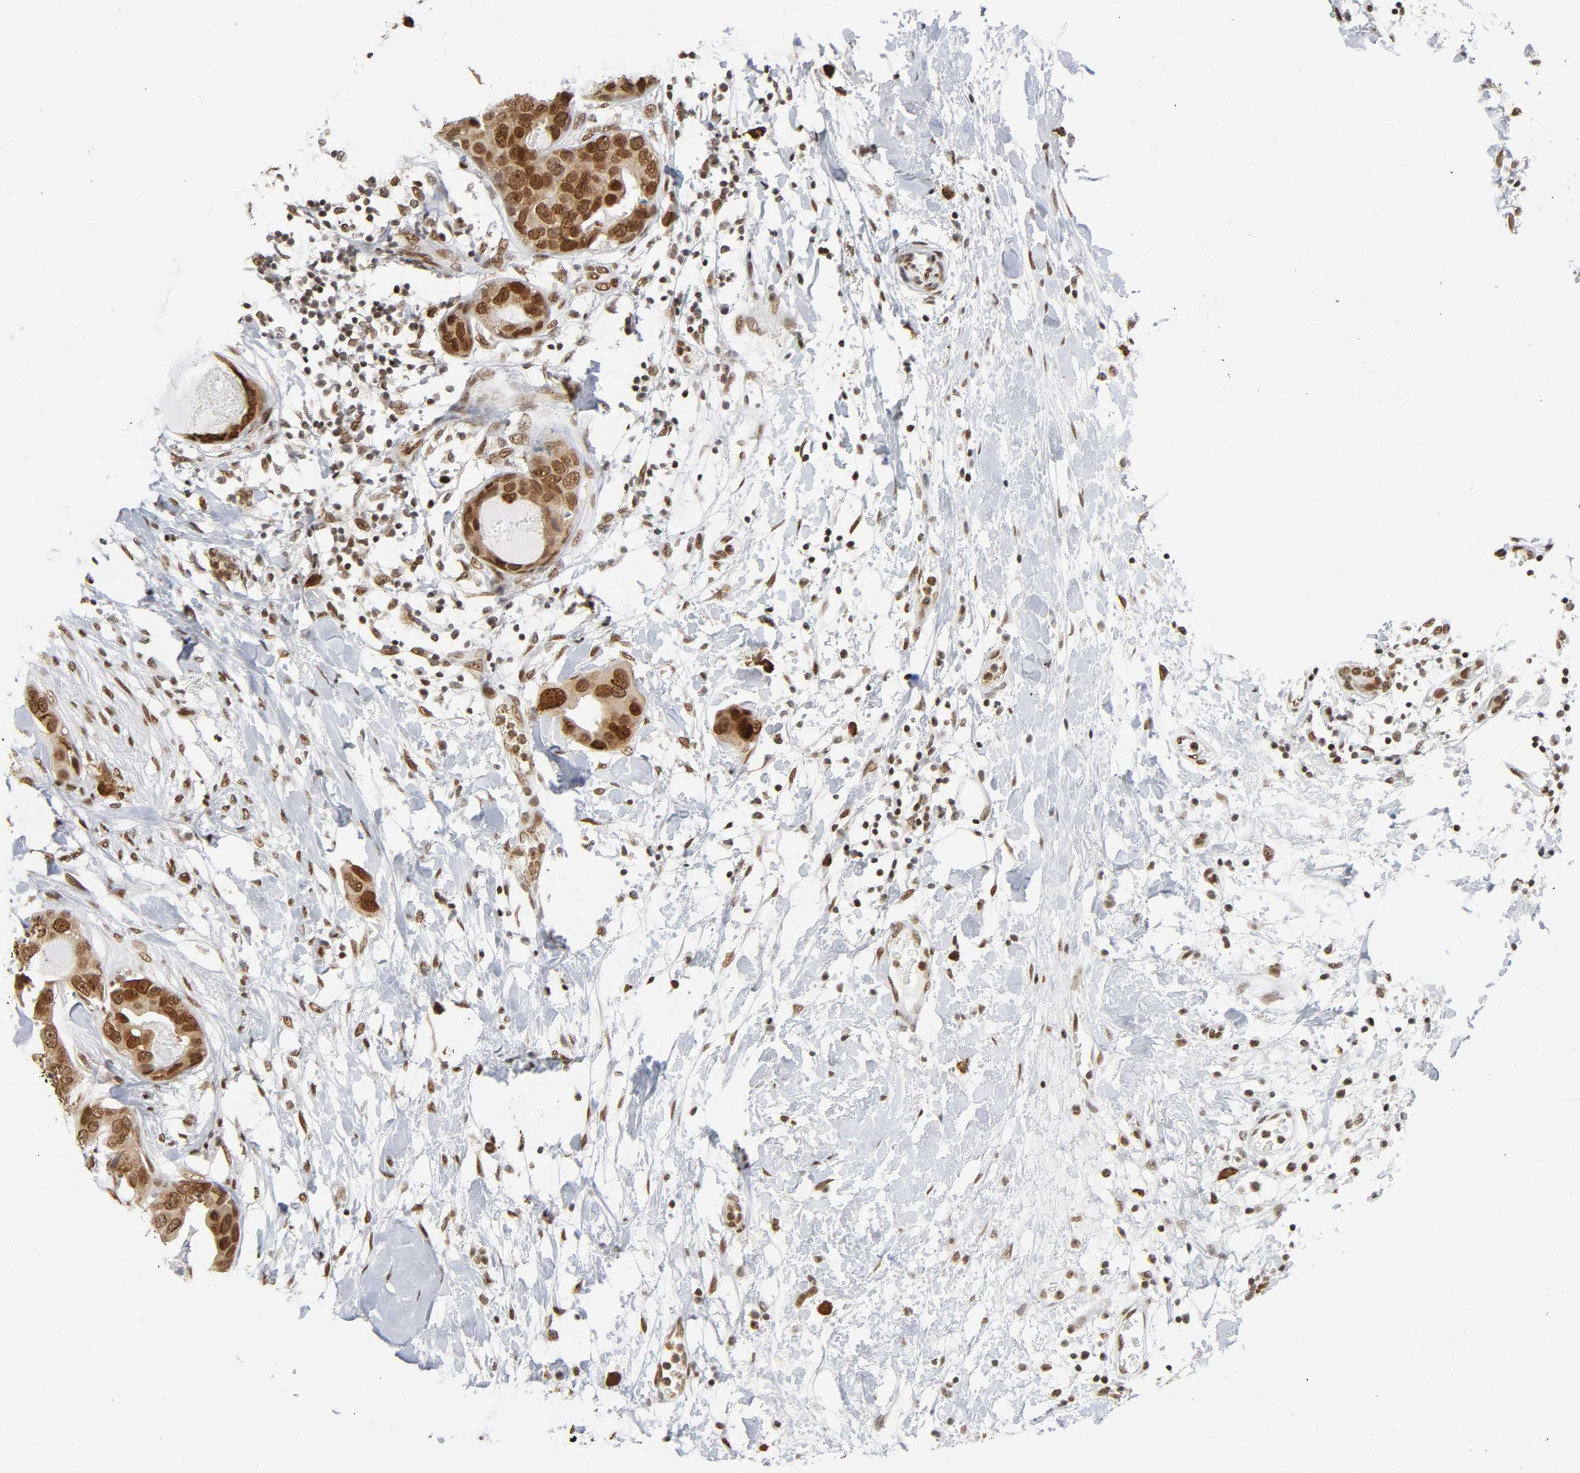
{"staining": {"intensity": "strong", "quantity": ">75%", "location": "nuclear"}, "tissue": "breast cancer", "cell_type": "Tumor cells", "image_type": "cancer", "snomed": [{"axis": "morphology", "description": "Duct carcinoma"}, {"axis": "topography", "description": "Breast"}], "caption": "The histopathology image shows immunohistochemical staining of breast infiltrating ductal carcinoma. There is strong nuclear positivity is present in about >75% of tumor cells. (Brightfield microscopy of DAB IHC at high magnification).", "gene": "SUMO1", "patient": {"sex": "female", "age": 40}}